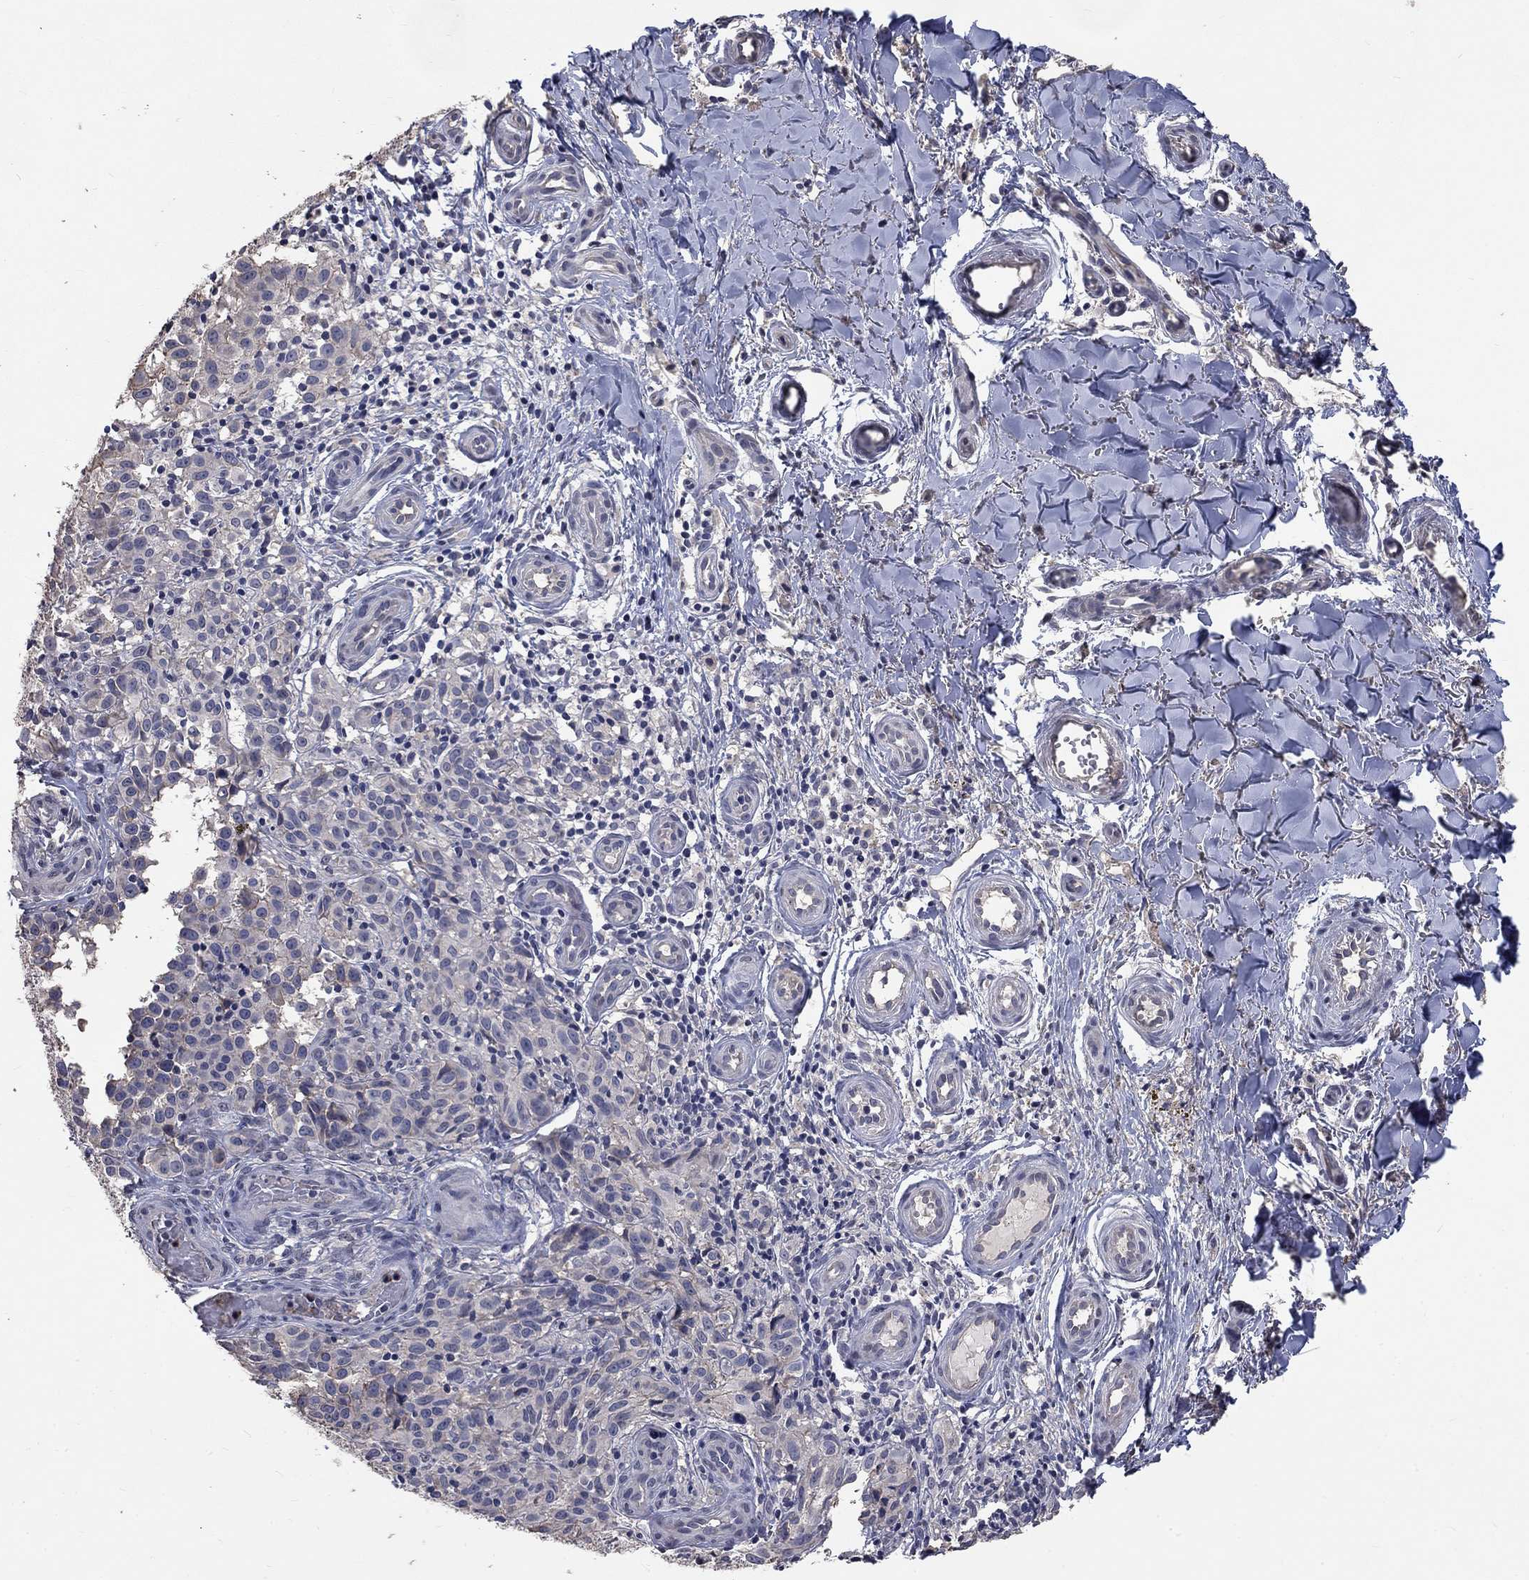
{"staining": {"intensity": "negative", "quantity": "none", "location": "none"}, "tissue": "melanoma", "cell_type": "Tumor cells", "image_type": "cancer", "snomed": [{"axis": "morphology", "description": "Malignant melanoma, NOS"}, {"axis": "topography", "description": "Skin"}], "caption": "Melanoma stained for a protein using immunohistochemistry demonstrates no positivity tumor cells.", "gene": "CHST5", "patient": {"sex": "female", "age": 53}}